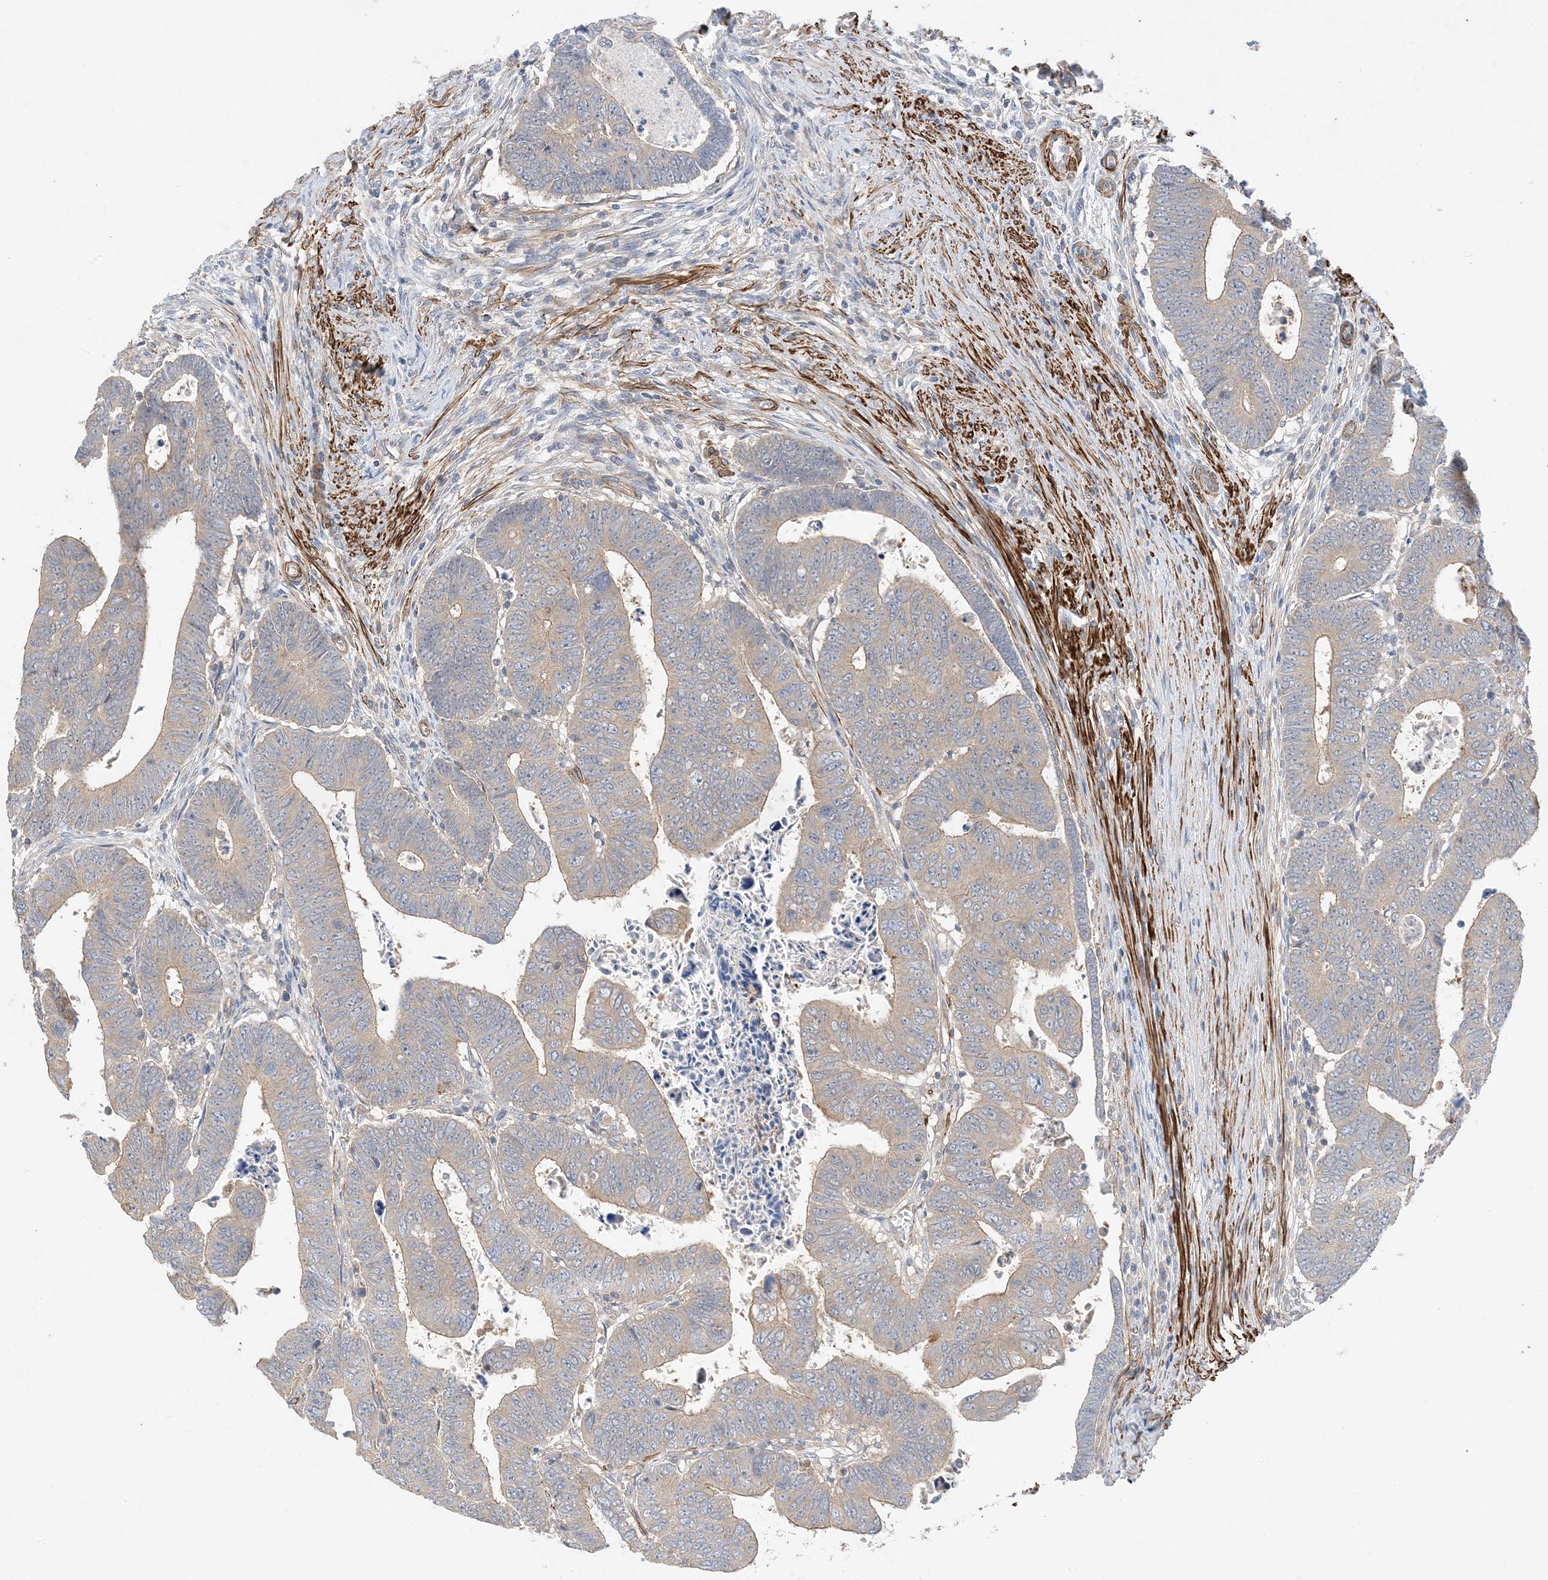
{"staining": {"intensity": "weak", "quantity": "25%-75%", "location": "cytoplasmic/membranous"}, "tissue": "colorectal cancer", "cell_type": "Tumor cells", "image_type": "cancer", "snomed": [{"axis": "morphology", "description": "Normal tissue, NOS"}, {"axis": "morphology", "description": "Adenocarcinoma, NOS"}, {"axis": "topography", "description": "Rectum"}], "caption": "The micrograph reveals immunohistochemical staining of colorectal adenocarcinoma. There is weak cytoplasmic/membranous positivity is seen in approximately 25%-75% of tumor cells.", "gene": "KIFBP", "patient": {"sex": "female", "age": 65}}